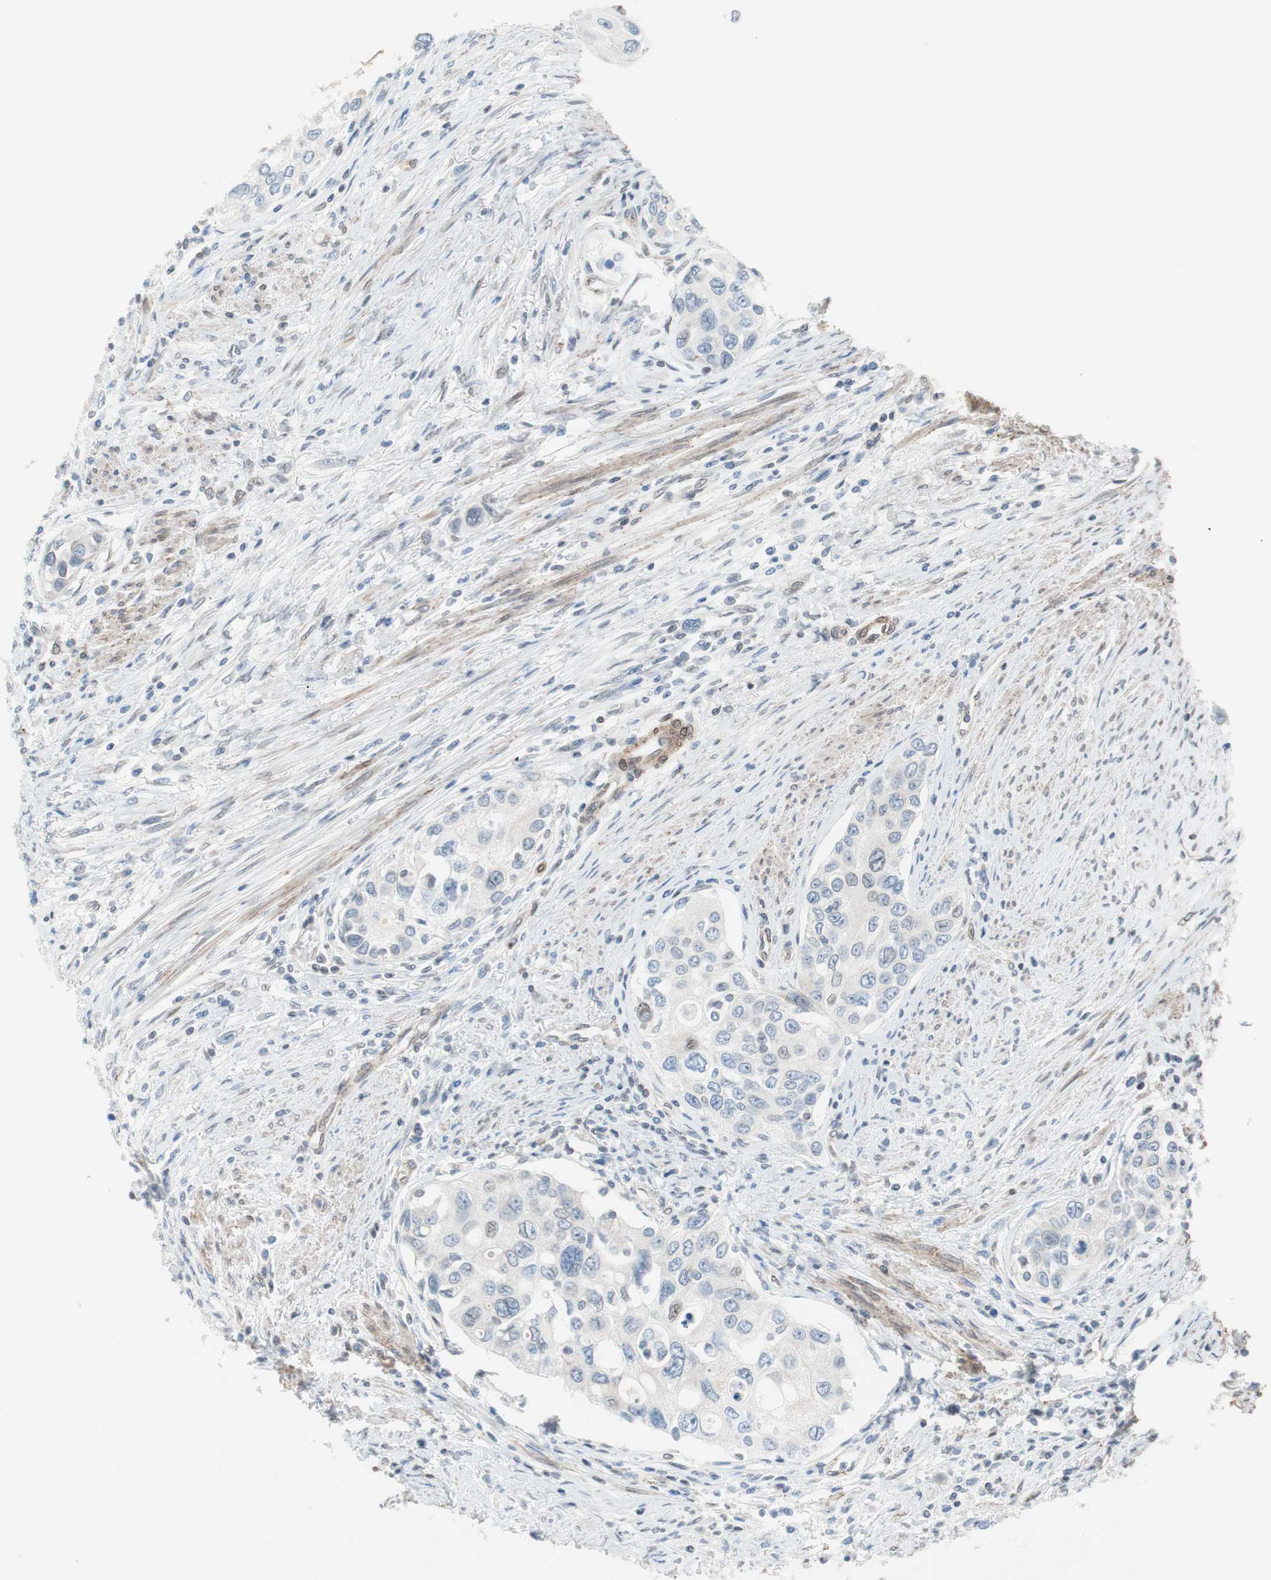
{"staining": {"intensity": "negative", "quantity": "none", "location": "none"}, "tissue": "urothelial cancer", "cell_type": "Tumor cells", "image_type": "cancer", "snomed": [{"axis": "morphology", "description": "Urothelial carcinoma, High grade"}, {"axis": "topography", "description": "Urinary bladder"}], "caption": "Immunohistochemistry (IHC) of urothelial cancer displays no staining in tumor cells.", "gene": "ARNT2", "patient": {"sex": "female", "age": 56}}